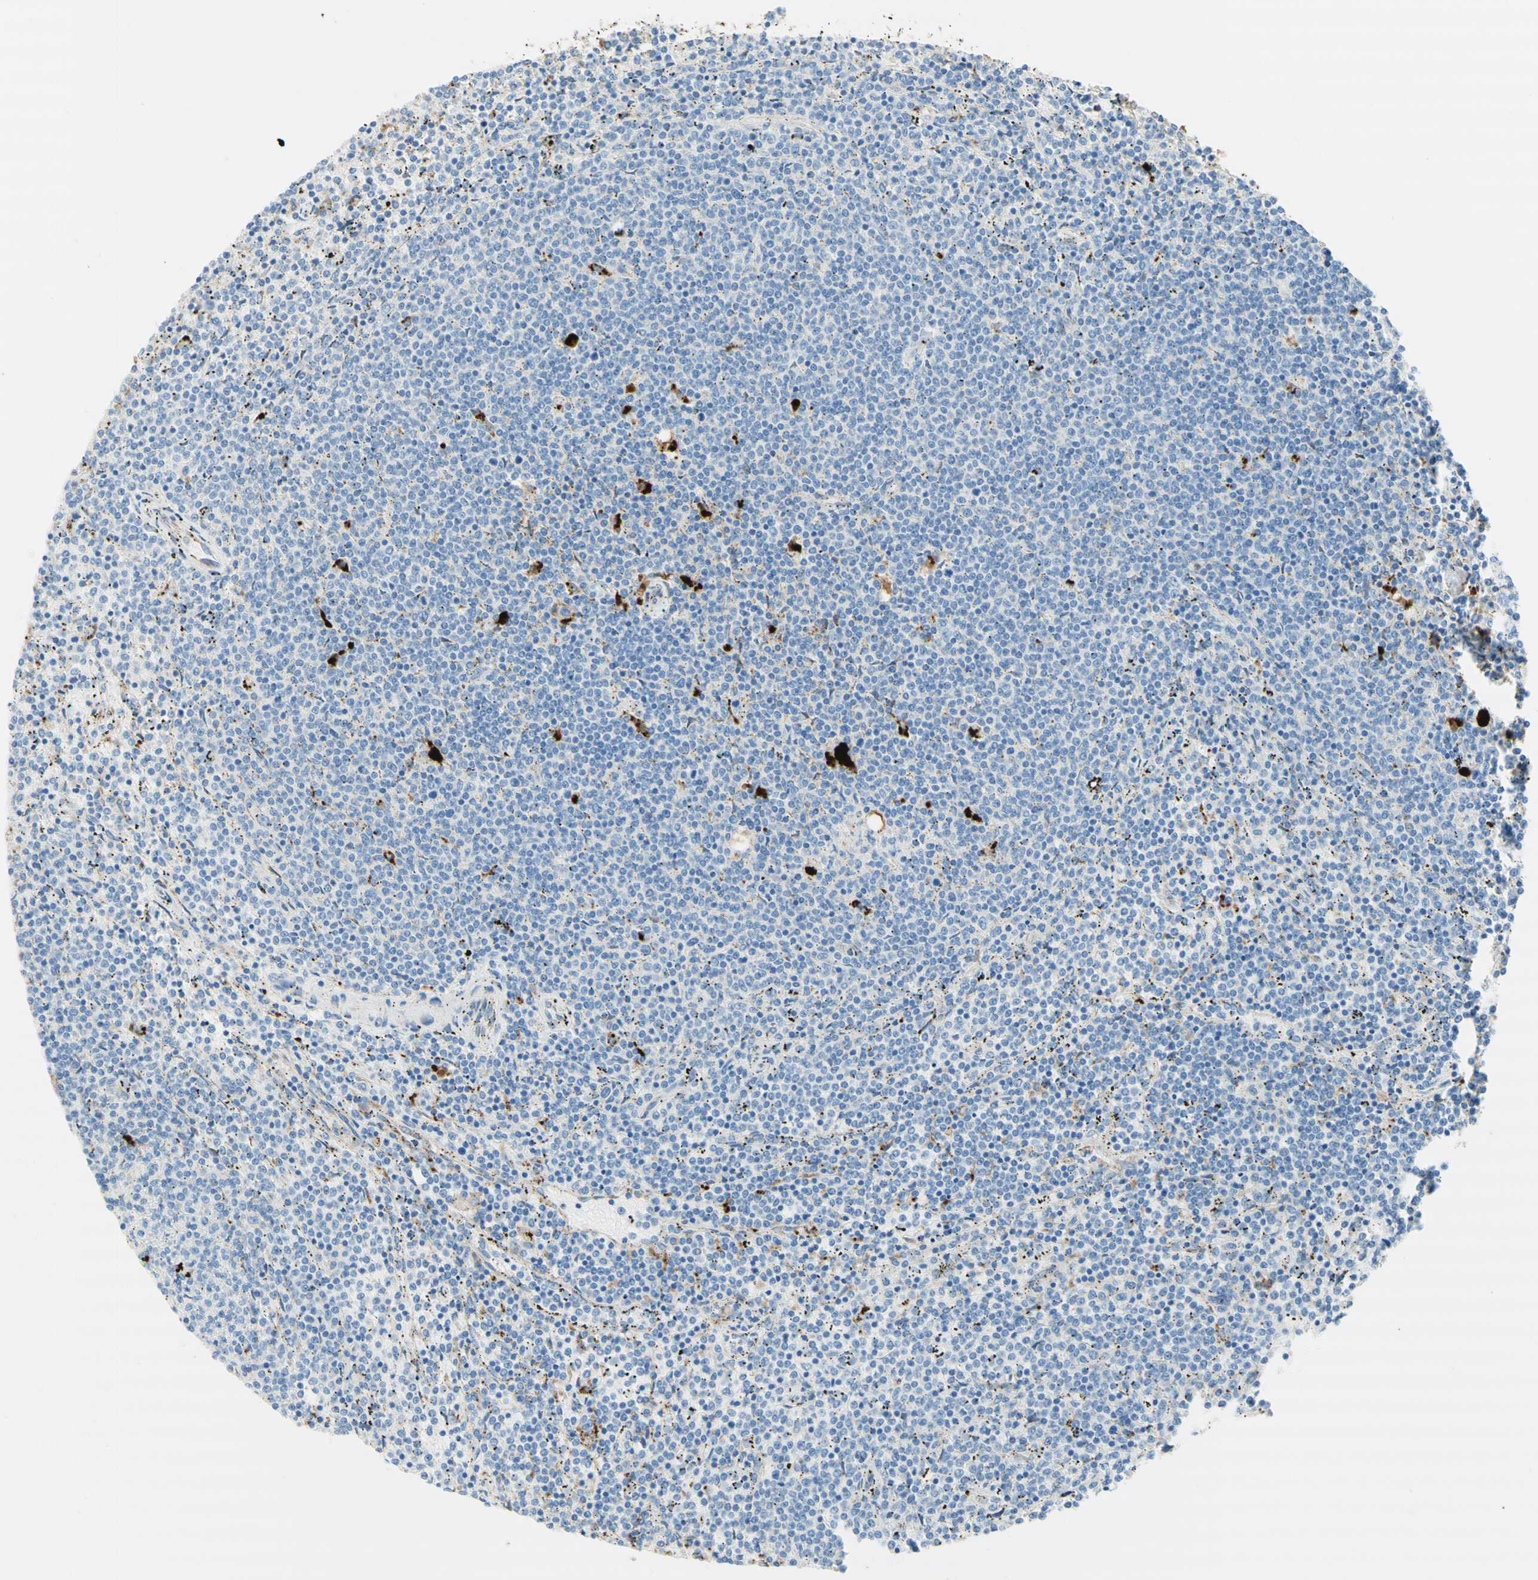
{"staining": {"intensity": "negative", "quantity": "none", "location": "none"}, "tissue": "lymphoma", "cell_type": "Tumor cells", "image_type": "cancer", "snomed": [{"axis": "morphology", "description": "Malignant lymphoma, non-Hodgkin's type, Low grade"}, {"axis": "topography", "description": "Spleen"}], "caption": "Immunohistochemistry (IHC) image of human malignant lymphoma, non-Hodgkin's type (low-grade) stained for a protein (brown), which displays no positivity in tumor cells. The staining was performed using DAB (3,3'-diaminobenzidine) to visualize the protein expression in brown, while the nuclei were stained in blue with hematoxylin (Magnification: 20x).", "gene": "URB2", "patient": {"sex": "female", "age": 50}}